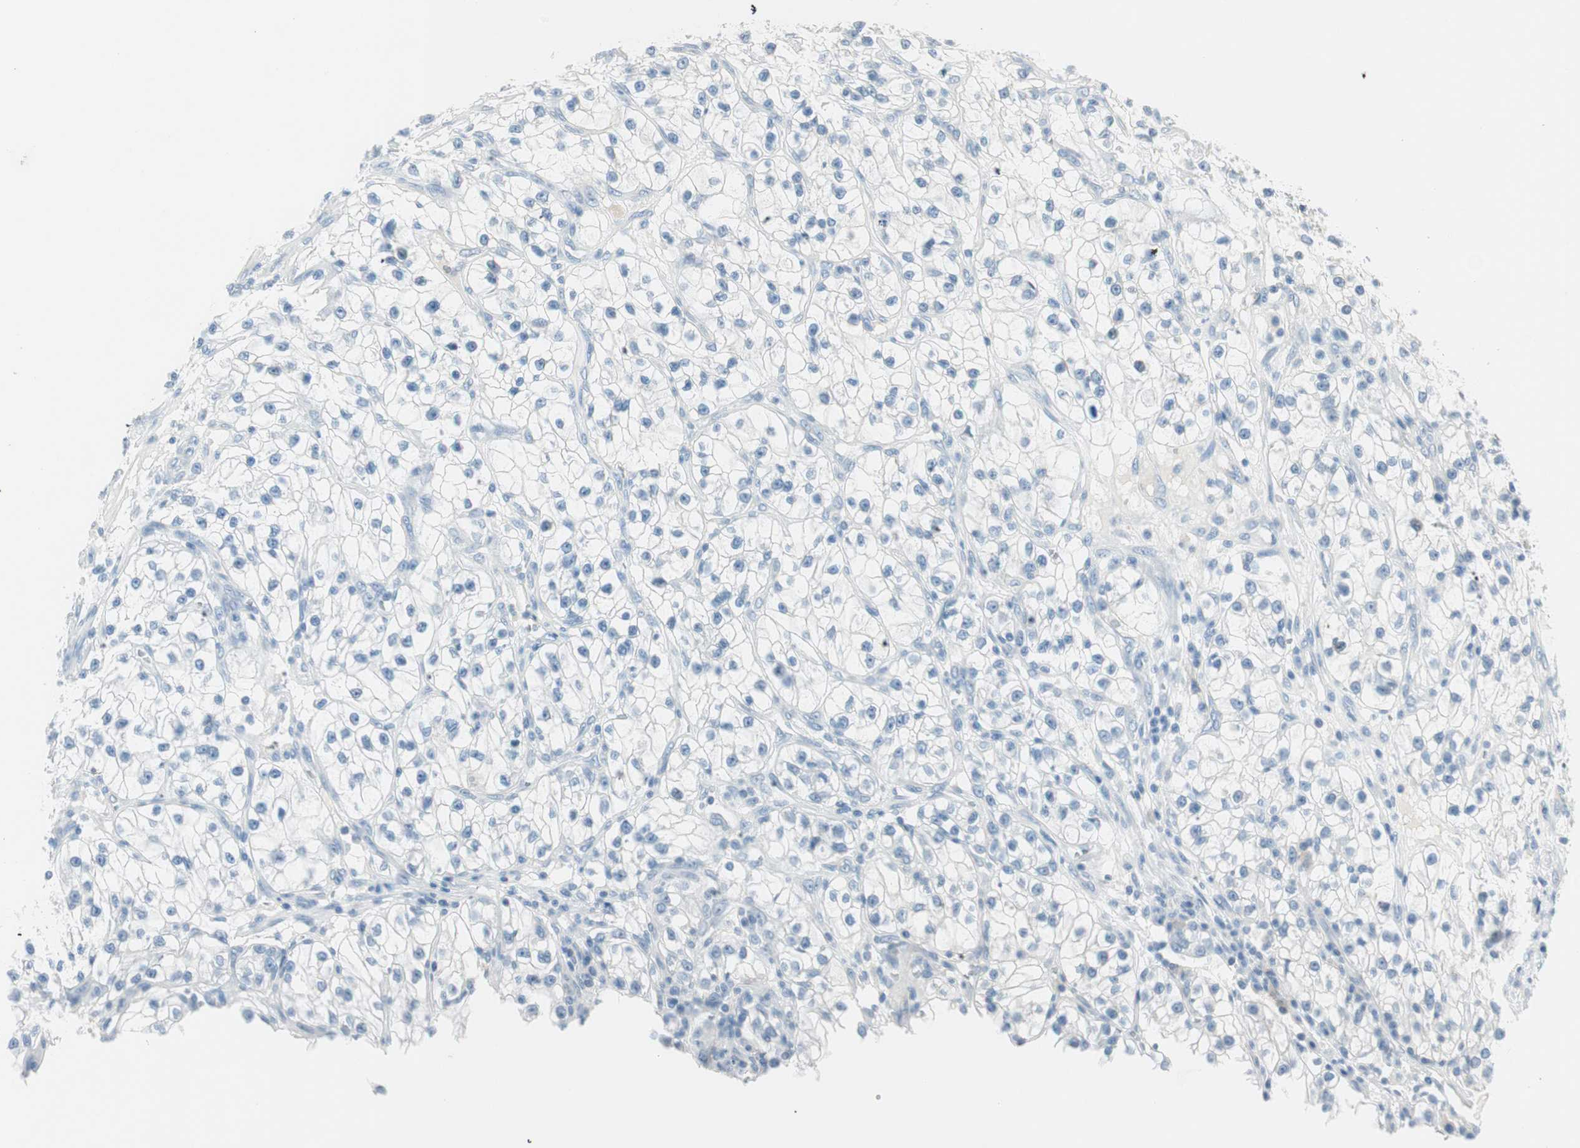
{"staining": {"intensity": "negative", "quantity": "none", "location": "none"}, "tissue": "renal cancer", "cell_type": "Tumor cells", "image_type": "cancer", "snomed": [{"axis": "morphology", "description": "Adenocarcinoma, NOS"}, {"axis": "topography", "description": "Kidney"}], "caption": "Immunohistochemistry of renal cancer displays no expression in tumor cells.", "gene": "GNAO1", "patient": {"sex": "female", "age": 57}}